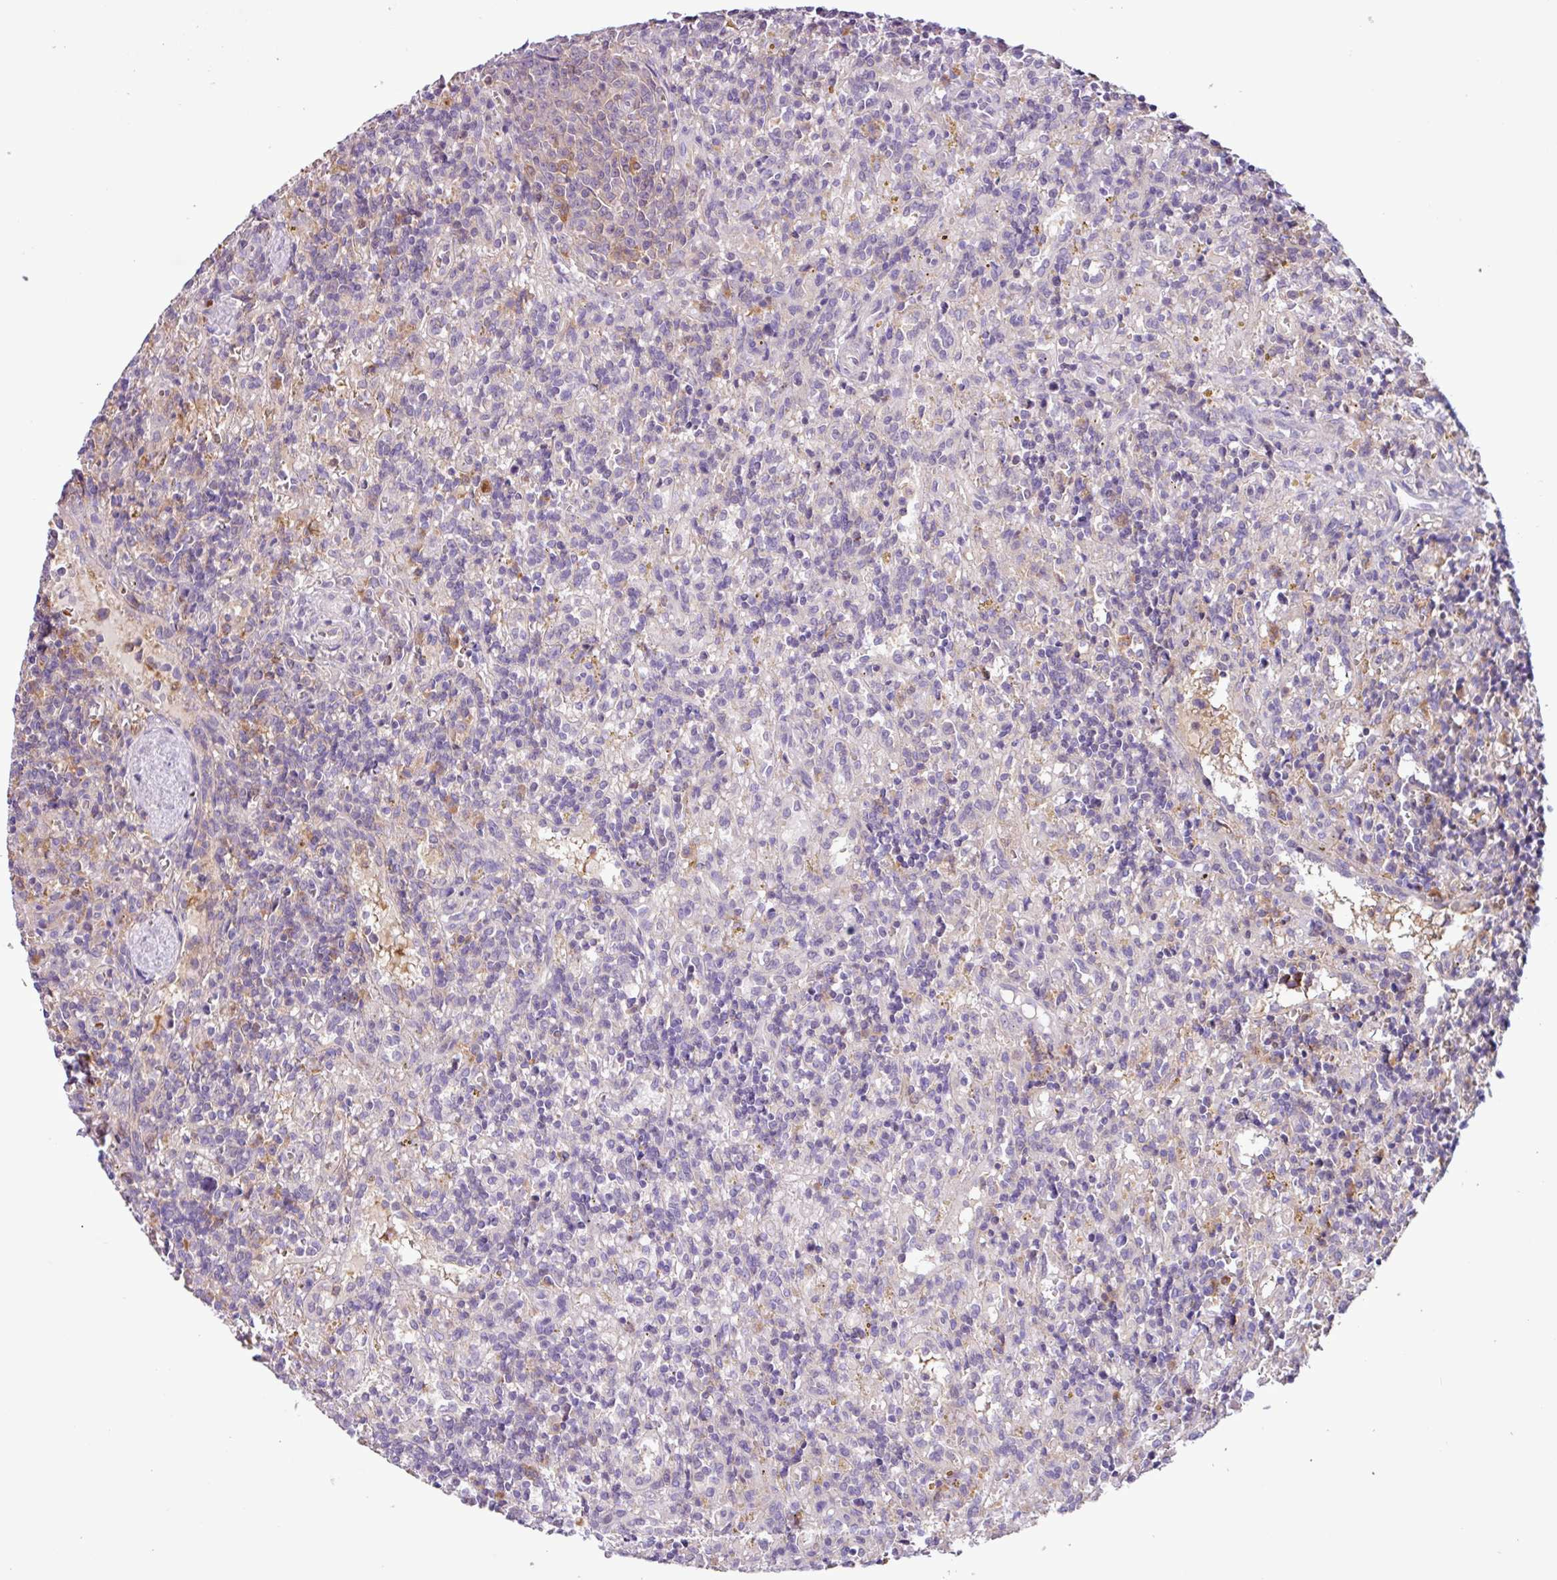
{"staining": {"intensity": "negative", "quantity": "none", "location": "none"}, "tissue": "lymphoma", "cell_type": "Tumor cells", "image_type": "cancer", "snomed": [{"axis": "morphology", "description": "Malignant lymphoma, non-Hodgkin's type, Low grade"}, {"axis": "topography", "description": "Spleen"}], "caption": "High magnification brightfield microscopy of lymphoma stained with DAB (brown) and counterstained with hematoxylin (blue): tumor cells show no significant expression. (Stains: DAB (3,3'-diaminobenzidine) IHC with hematoxylin counter stain, Microscopy: brightfield microscopy at high magnification).", "gene": "ACTR3", "patient": {"sex": "male", "age": 67}}